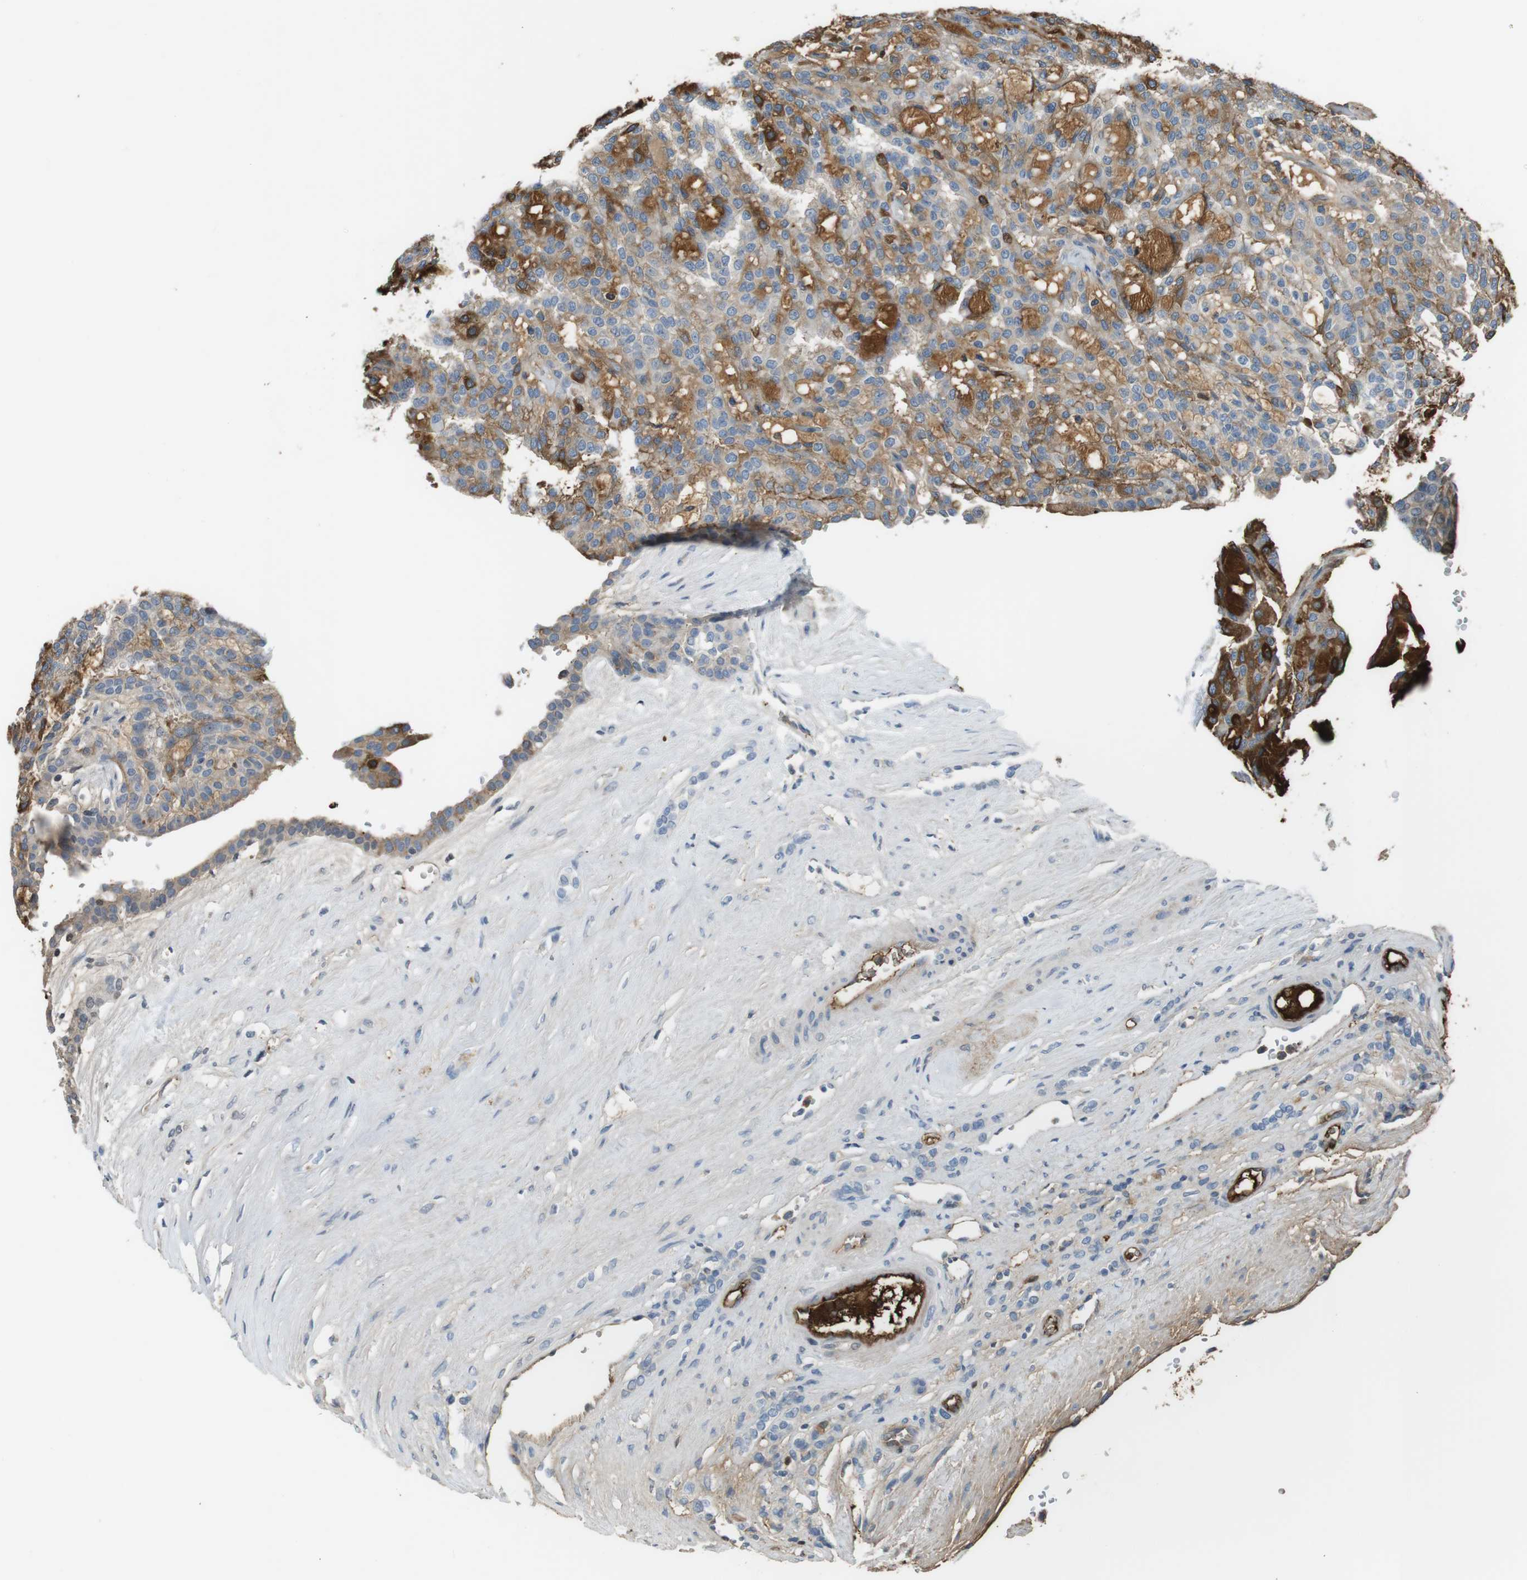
{"staining": {"intensity": "moderate", "quantity": ">75%", "location": "cytoplasmic/membranous"}, "tissue": "renal cancer", "cell_type": "Tumor cells", "image_type": "cancer", "snomed": [{"axis": "morphology", "description": "Adenocarcinoma, NOS"}, {"axis": "topography", "description": "Kidney"}], "caption": "Brown immunohistochemical staining in renal adenocarcinoma shows moderate cytoplasmic/membranous expression in approximately >75% of tumor cells.", "gene": "LTBP4", "patient": {"sex": "male", "age": 63}}